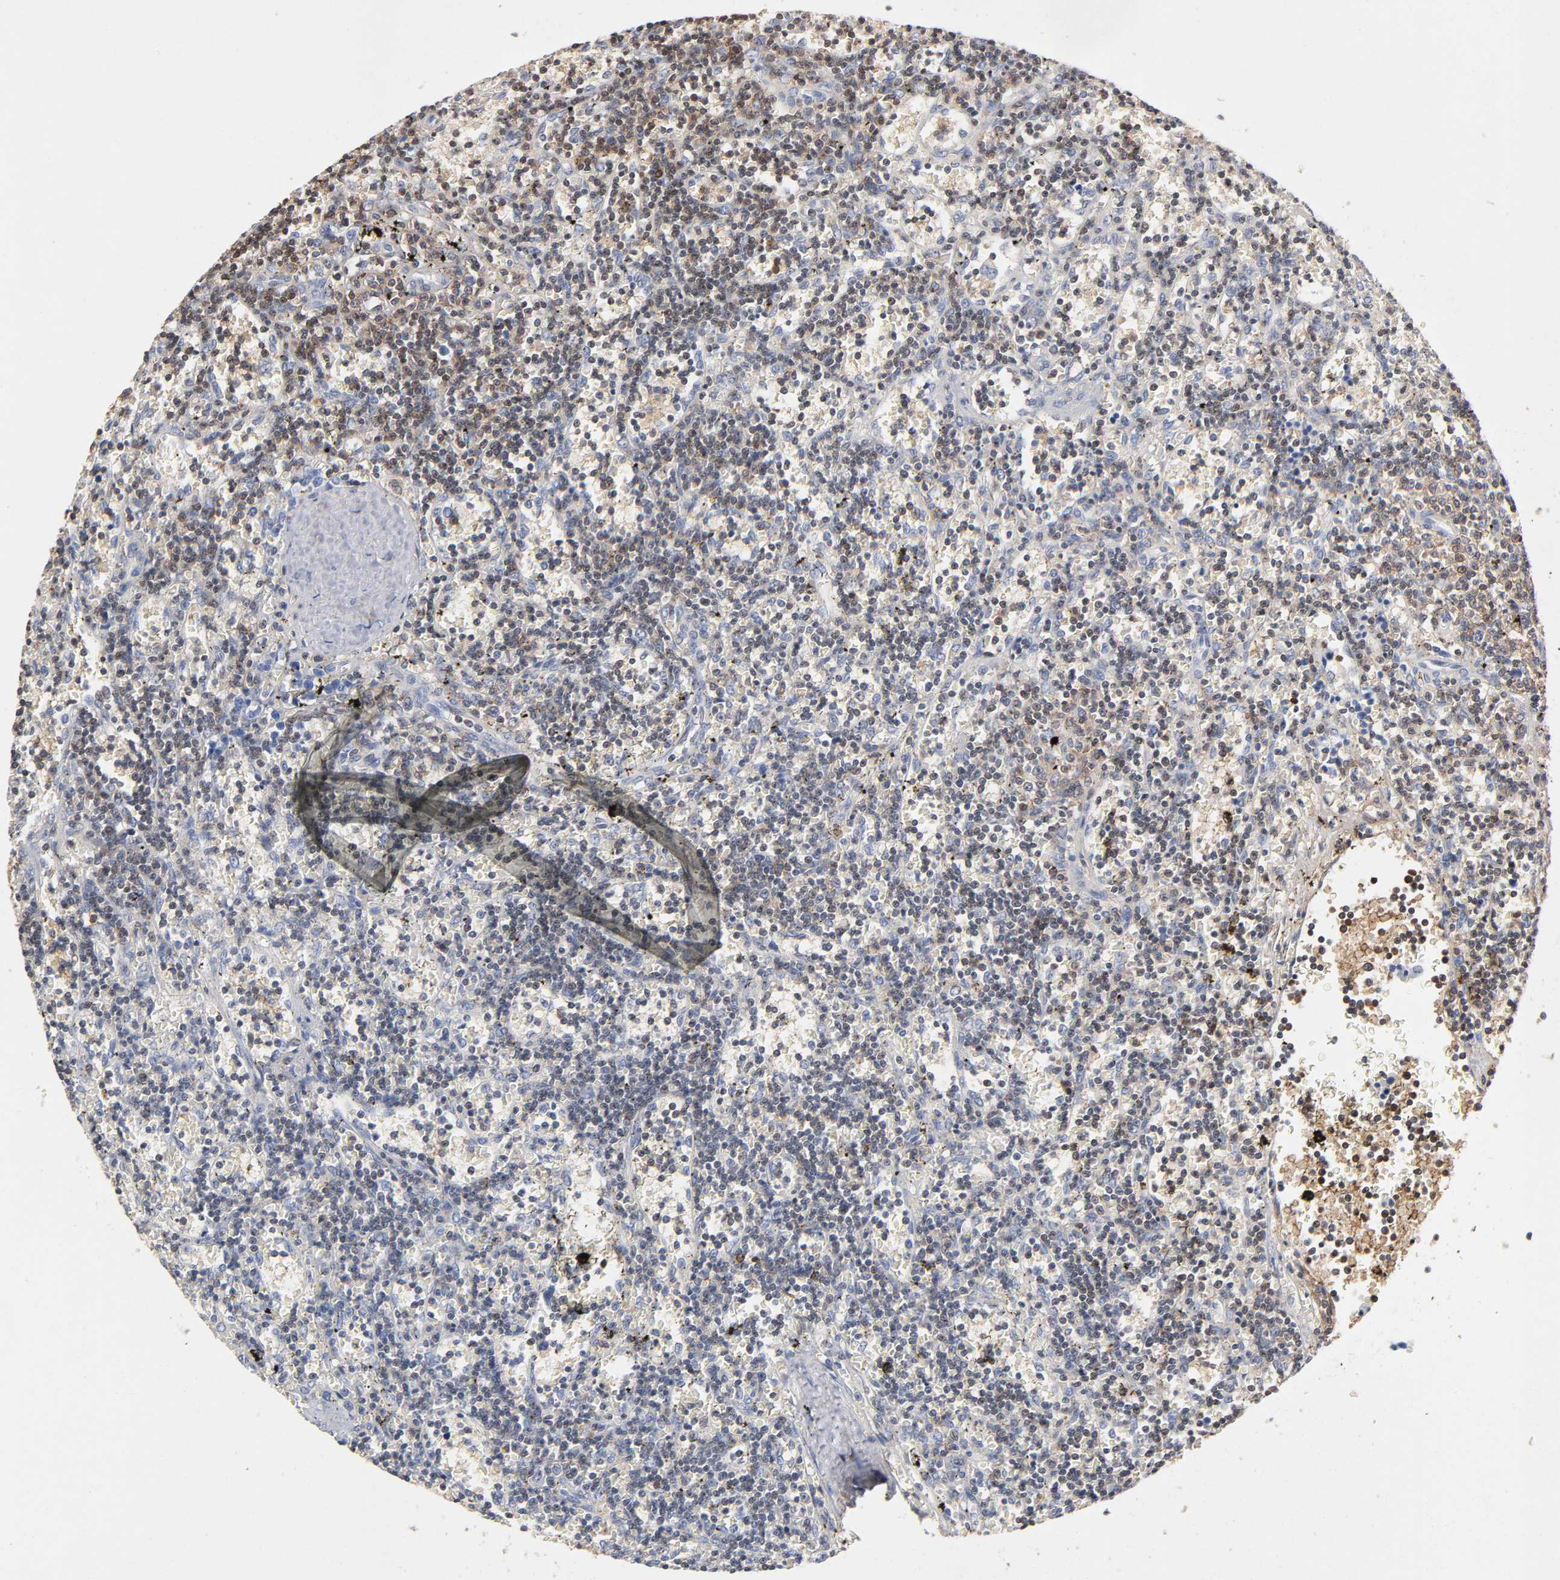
{"staining": {"intensity": "moderate", "quantity": "25%-75%", "location": "nuclear"}, "tissue": "lymphoma", "cell_type": "Tumor cells", "image_type": "cancer", "snomed": [{"axis": "morphology", "description": "Malignant lymphoma, non-Hodgkin's type, Low grade"}, {"axis": "topography", "description": "Spleen"}], "caption": "This image displays immunohistochemistry staining of lymphoma, with medium moderate nuclear staining in approximately 25%-75% of tumor cells.", "gene": "ANXA11", "patient": {"sex": "male", "age": 60}}